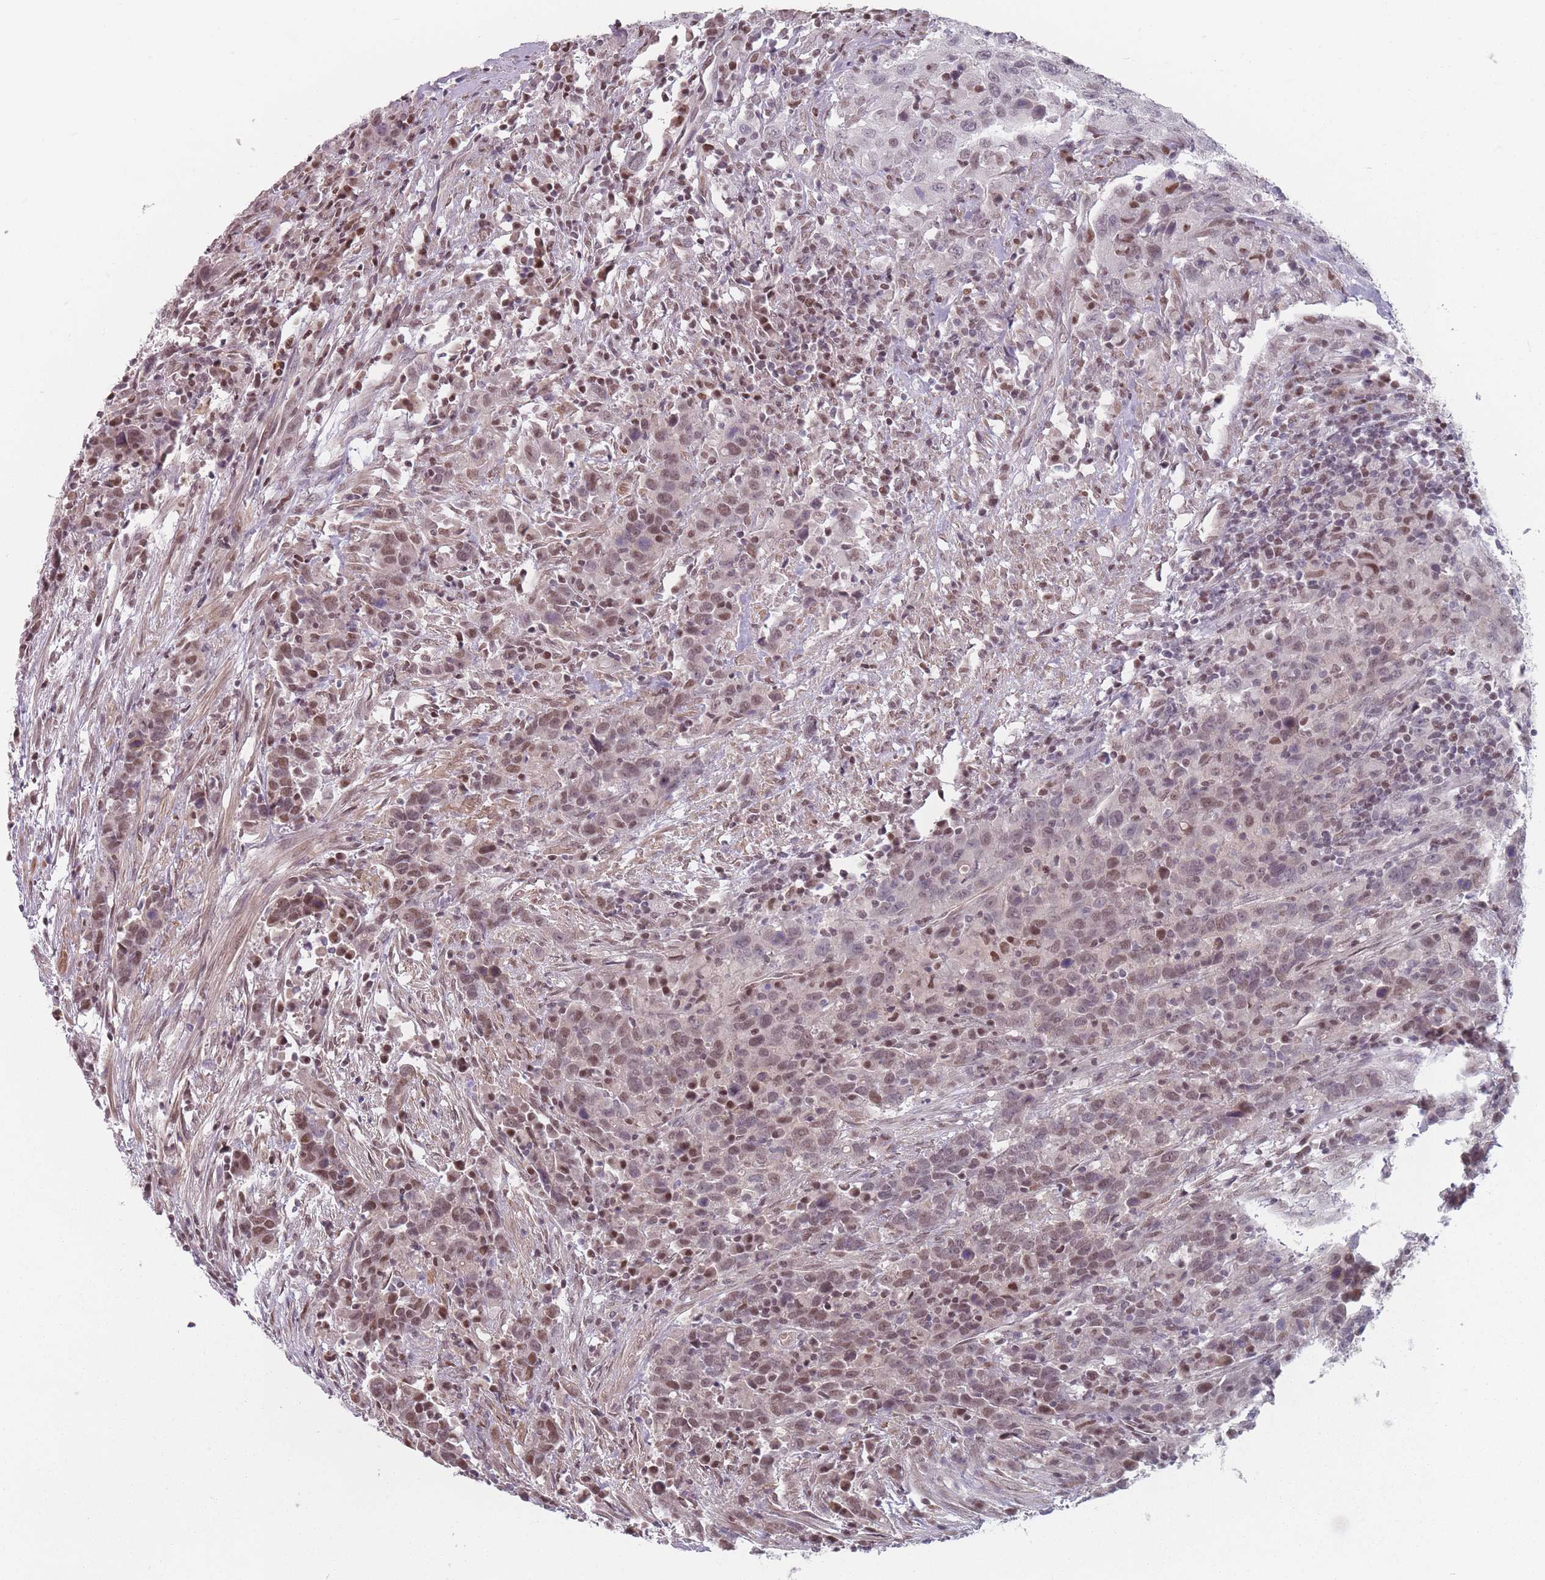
{"staining": {"intensity": "moderate", "quantity": ">75%", "location": "nuclear"}, "tissue": "urothelial cancer", "cell_type": "Tumor cells", "image_type": "cancer", "snomed": [{"axis": "morphology", "description": "Urothelial carcinoma, High grade"}, {"axis": "topography", "description": "Urinary bladder"}], "caption": "An image showing moderate nuclear staining in about >75% of tumor cells in urothelial cancer, as visualized by brown immunohistochemical staining.", "gene": "SH3BGRL2", "patient": {"sex": "male", "age": 61}}